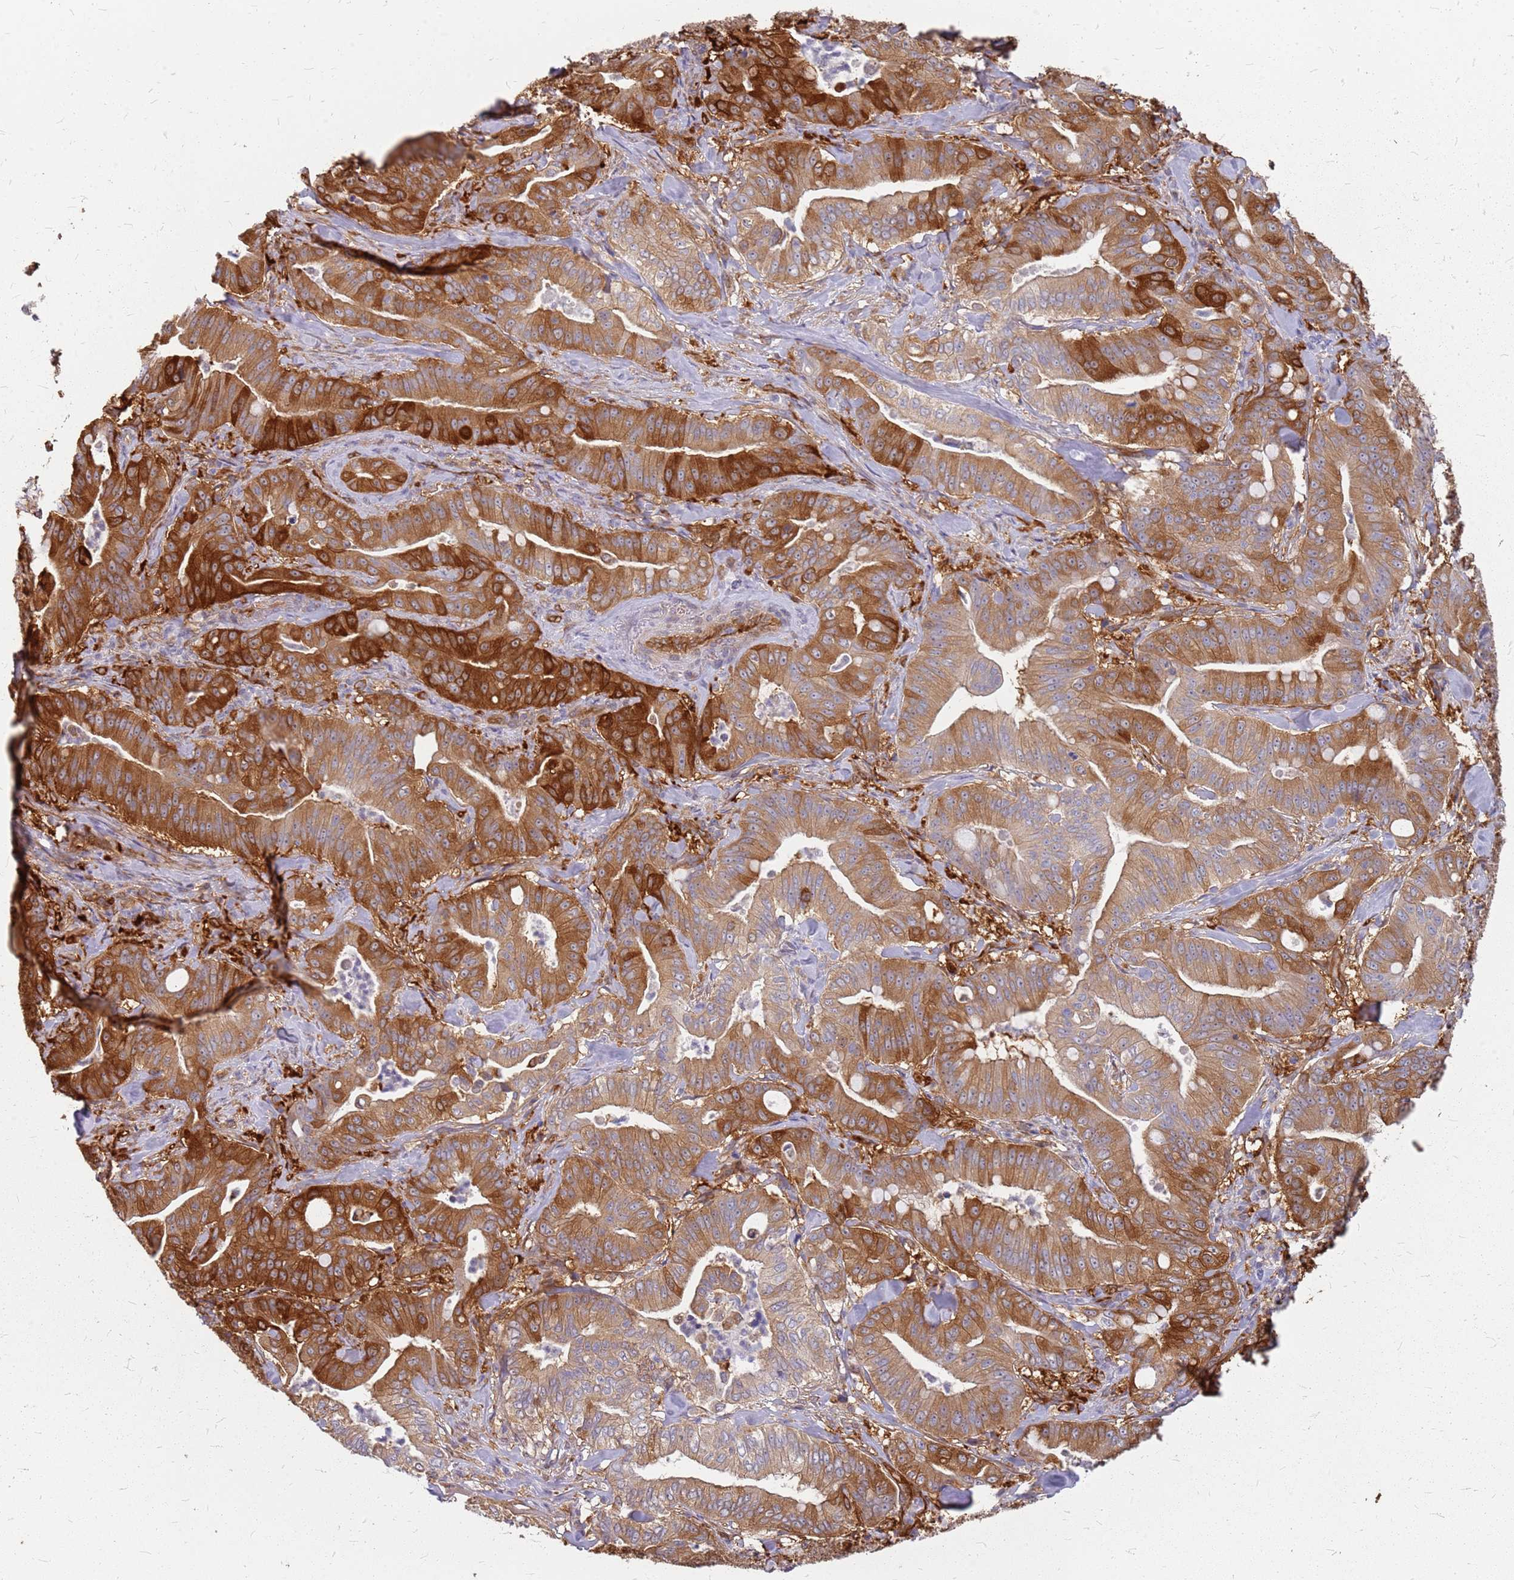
{"staining": {"intensity": "moderate", "quantity": ">75%", "location": "cytoplasmic/membranous"}, "tissue": "pancreatic cancer", "cell_type": "Tumor cells", "image_type": "cancer", "snomed": [{"axis": "morphology", "description": "Adenocarcinoma, NOS"}, {"axis": "topography", "description": "Pancreas"}], "caption": "A medium amount of moderate cytoplasmic/membranous positivity is appreciated in about >75% of tumor cells in pancreatic cancer (adenocarcinoma) tissue. (DAB IHC with brightfield microscopy, high magnification).", "gene": "HDX", "patient": {"sex": "male", "age": 71}}